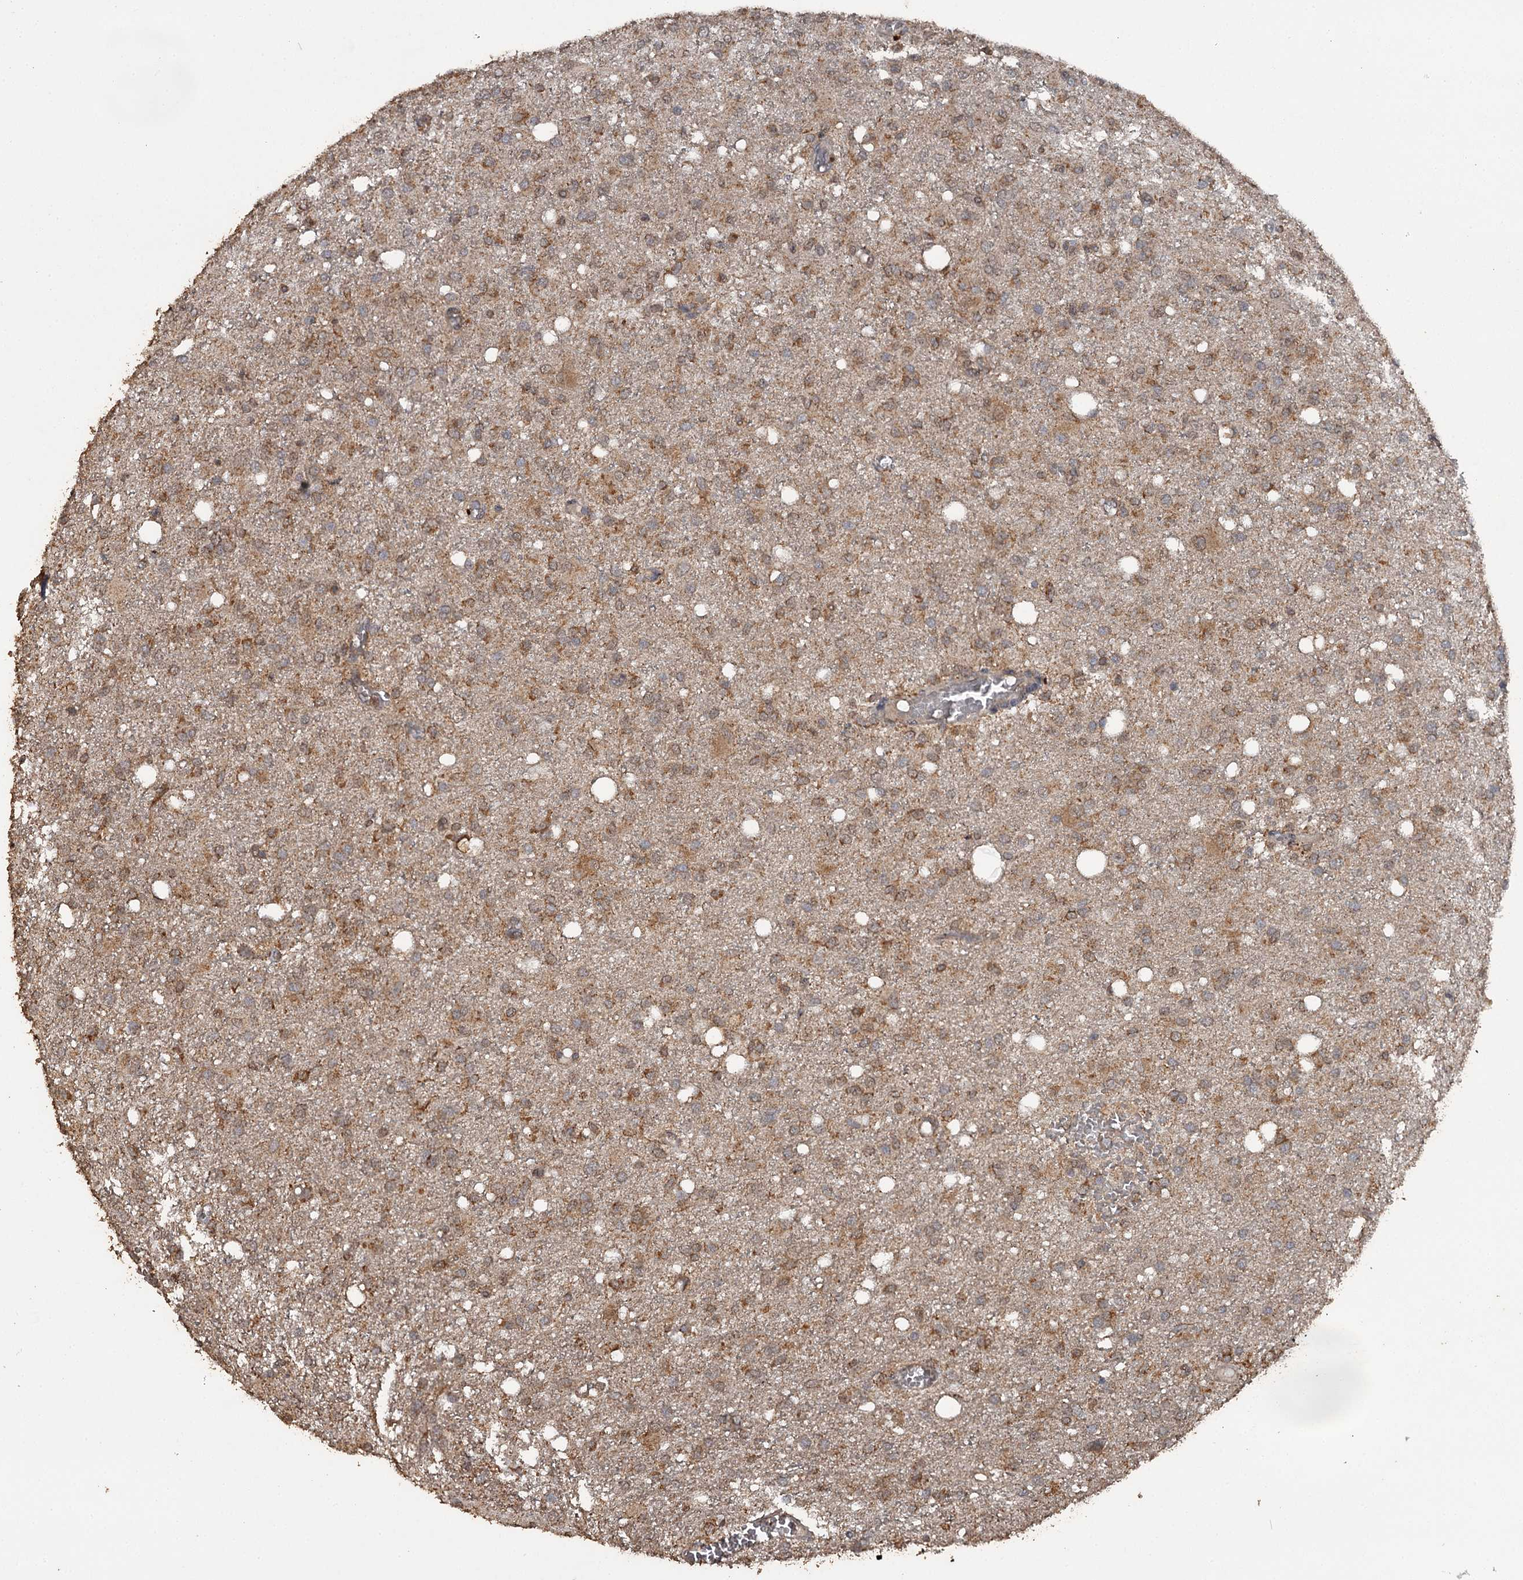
{"staining": {"intensity": "moderate", "quantity": ">75%", "location": "cytoplasmic/membranous"}, "tissue": "glioma", "cell_type": "Tumor cells", "image_type": "cancer", "snomed": [{"axis": "morphology", "description": "Glioma, malignant, High grade"}, {"axis": "topography", "description": "Brain"}], "caption": "This is a micrograph of immunohistochemistry (IHC) staining of high-grade glioma (malignant), which shows moderate expression in the cytoplasmic/membranous of tumor cells.", "gene": "WIPI1", "patient": {"sex": "female", "age": 59}}